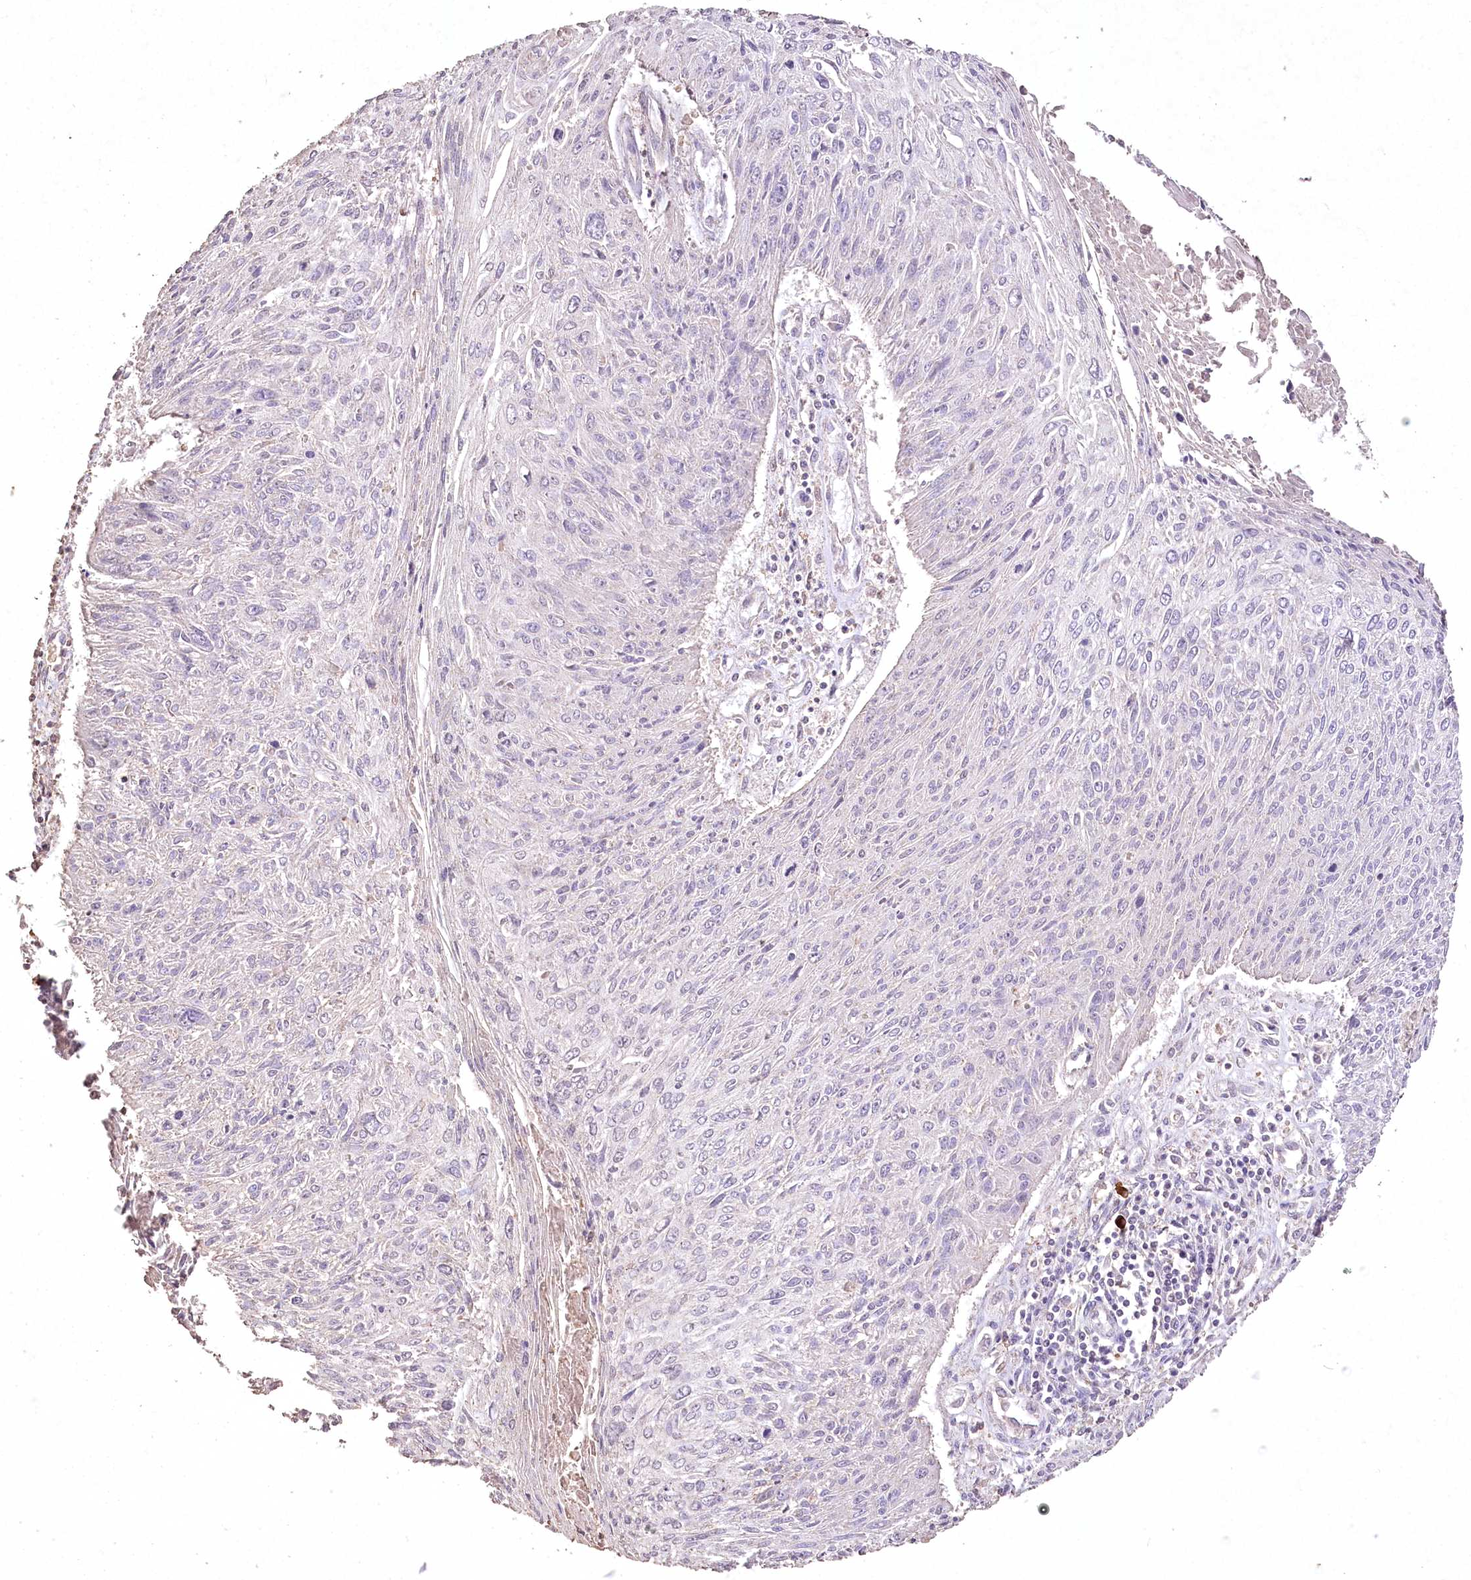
{"staining": {"intensity": "negative", "quantity": "none", "location": "none"}, "tissue": "cervical cancer", "cell_type": "Tumor cells", "image_type": "cancer", "snomed": [{"axis": "morphology", "description": "Squamous cell carcinoma, NOS"}, {"axis": "topography", "description": "Cervix"}], "caption": "Human cervical cancer stained for a protein using immunohistochemistry (IHC) displays no staining in tumor cells.", "gene": "IREB2", "patient": {"sex": "female", "age": 51}}